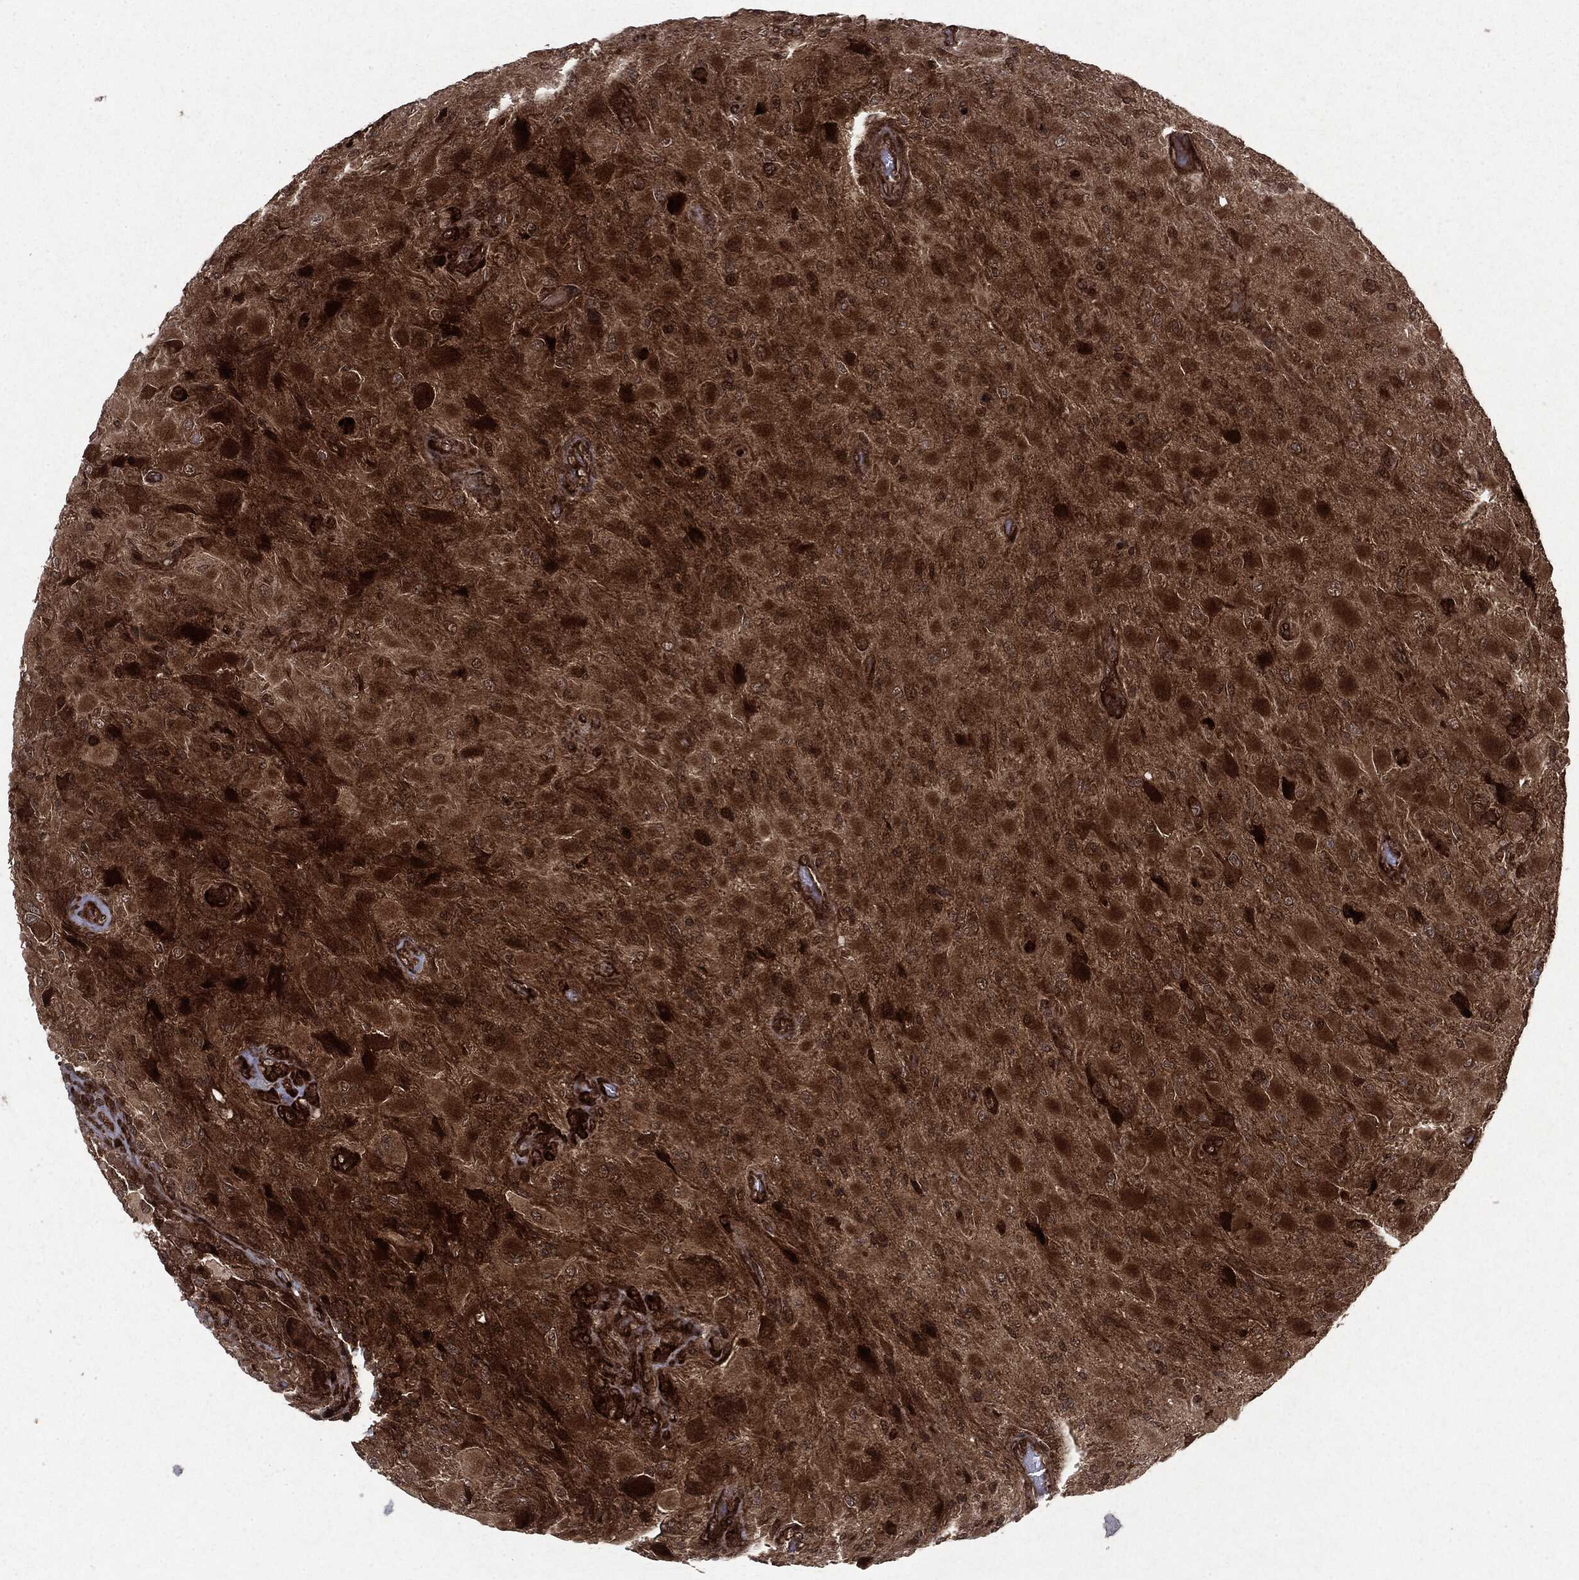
{"staining": {"intensity": "strong", "quantity": ">75%", "location": "cytoplasmic/membranous"}, "tissue": "glioma", "cell_type": "Tumor cells", "image_type": "cancer", "snomed": [{"axis": "morphology", "description": "Glioma, malignant, High grade"}, {"axis": "topography", "description": "Cerebral cortex"}], "caption": "This is a photomicrograph of IHC staining of glioma, which shows strong expression in the cytoplasmic/membranous of tumor cells.", "gene": "OTUB1", "patient": {"sex": "male", "age": 35}}